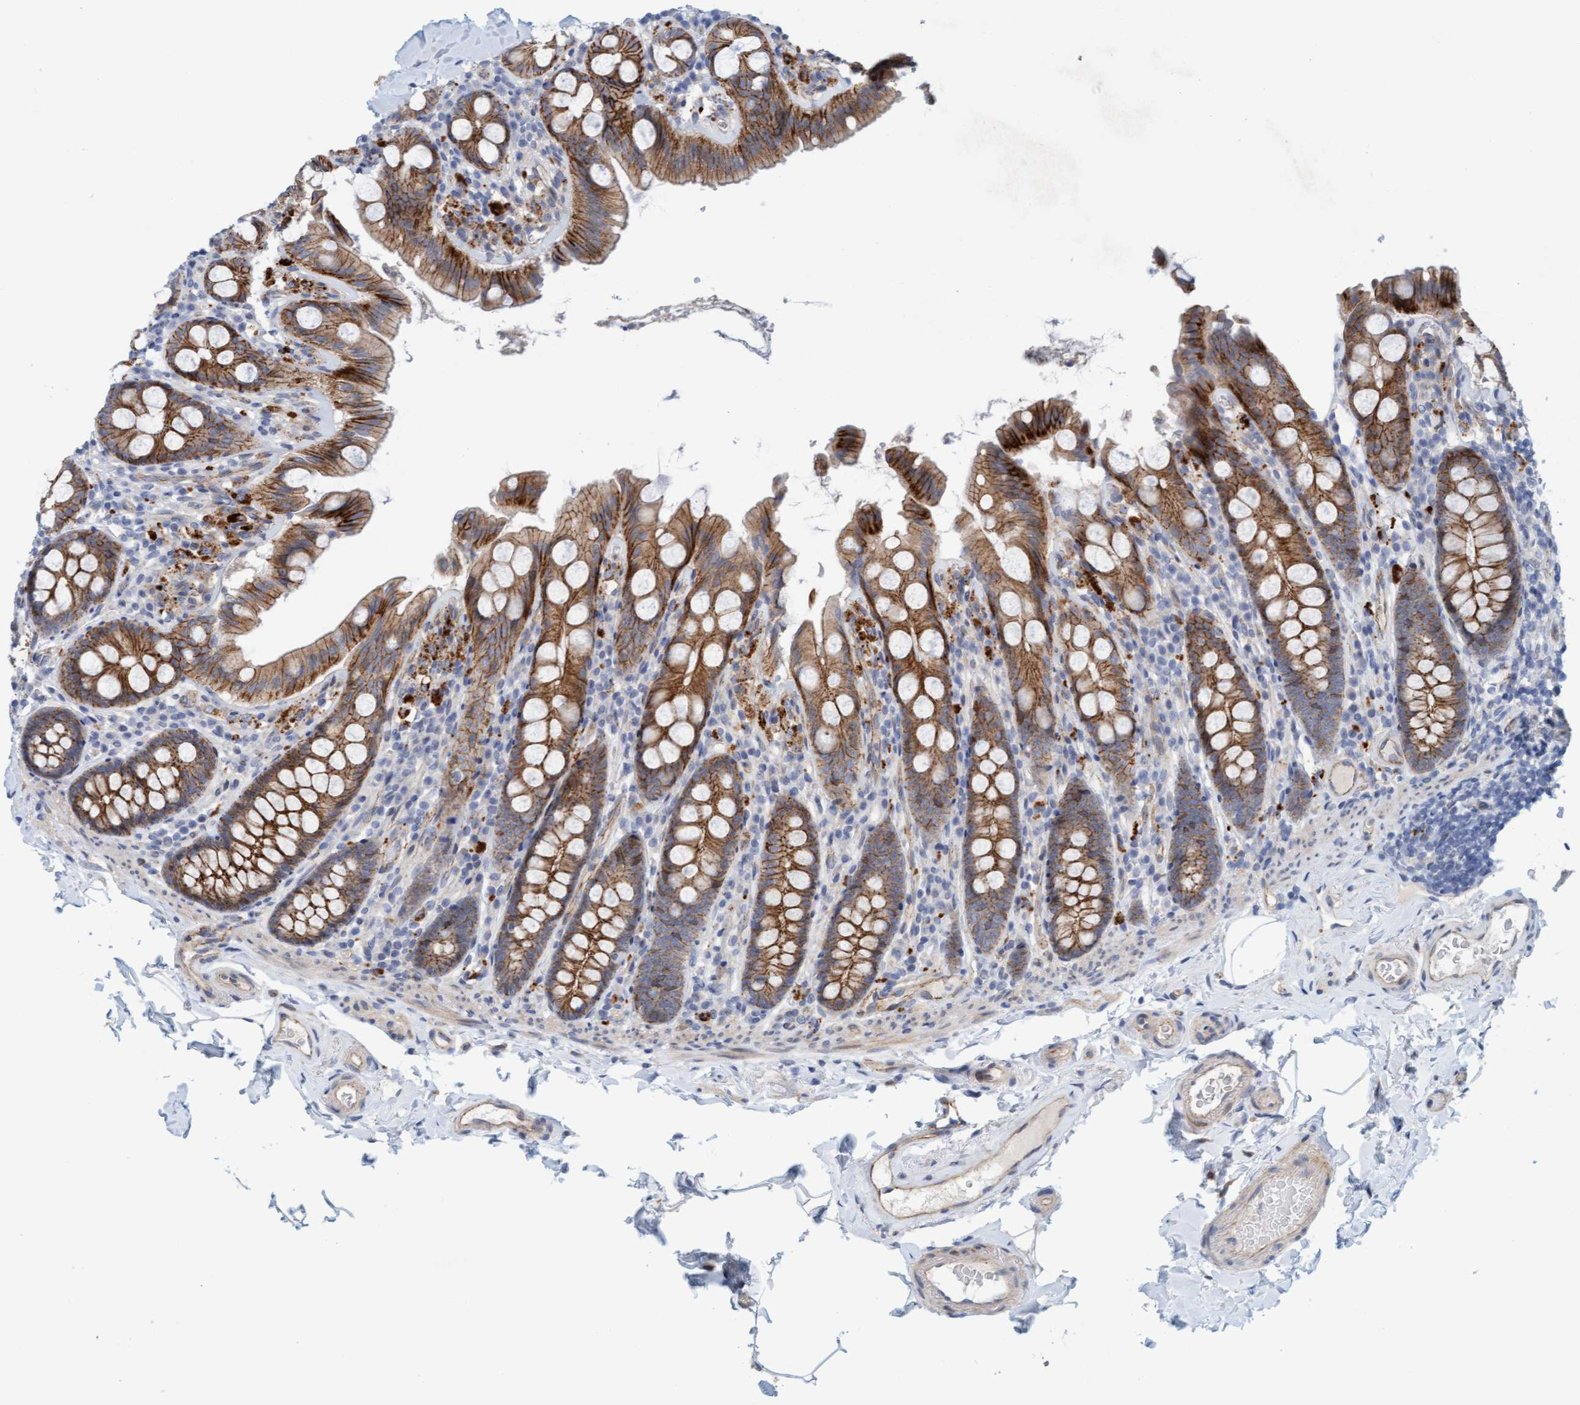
{"staining": {"intensity": "moderate", "quantity": ">75%", "location": "cytoplasmic/membranous"}, "tissue": "colon", "cell_type": "Endothelial cells", "image_type": "normal", "snomed": [{"axis": "morphology", "description": "Normal tissue, NOS"}, {"axis": "topography", "description": "Colon"}, {"axis": "topography", "description": "Peripheral nerve tissue"}], "caption": "Colon stained with a brown dye demonstrates moderate cytoplasmic/membranous positive expression in about >75% of endothelial cells.", "gene": "KRBA2", "patient": {"sex": "female", "age": 61}}